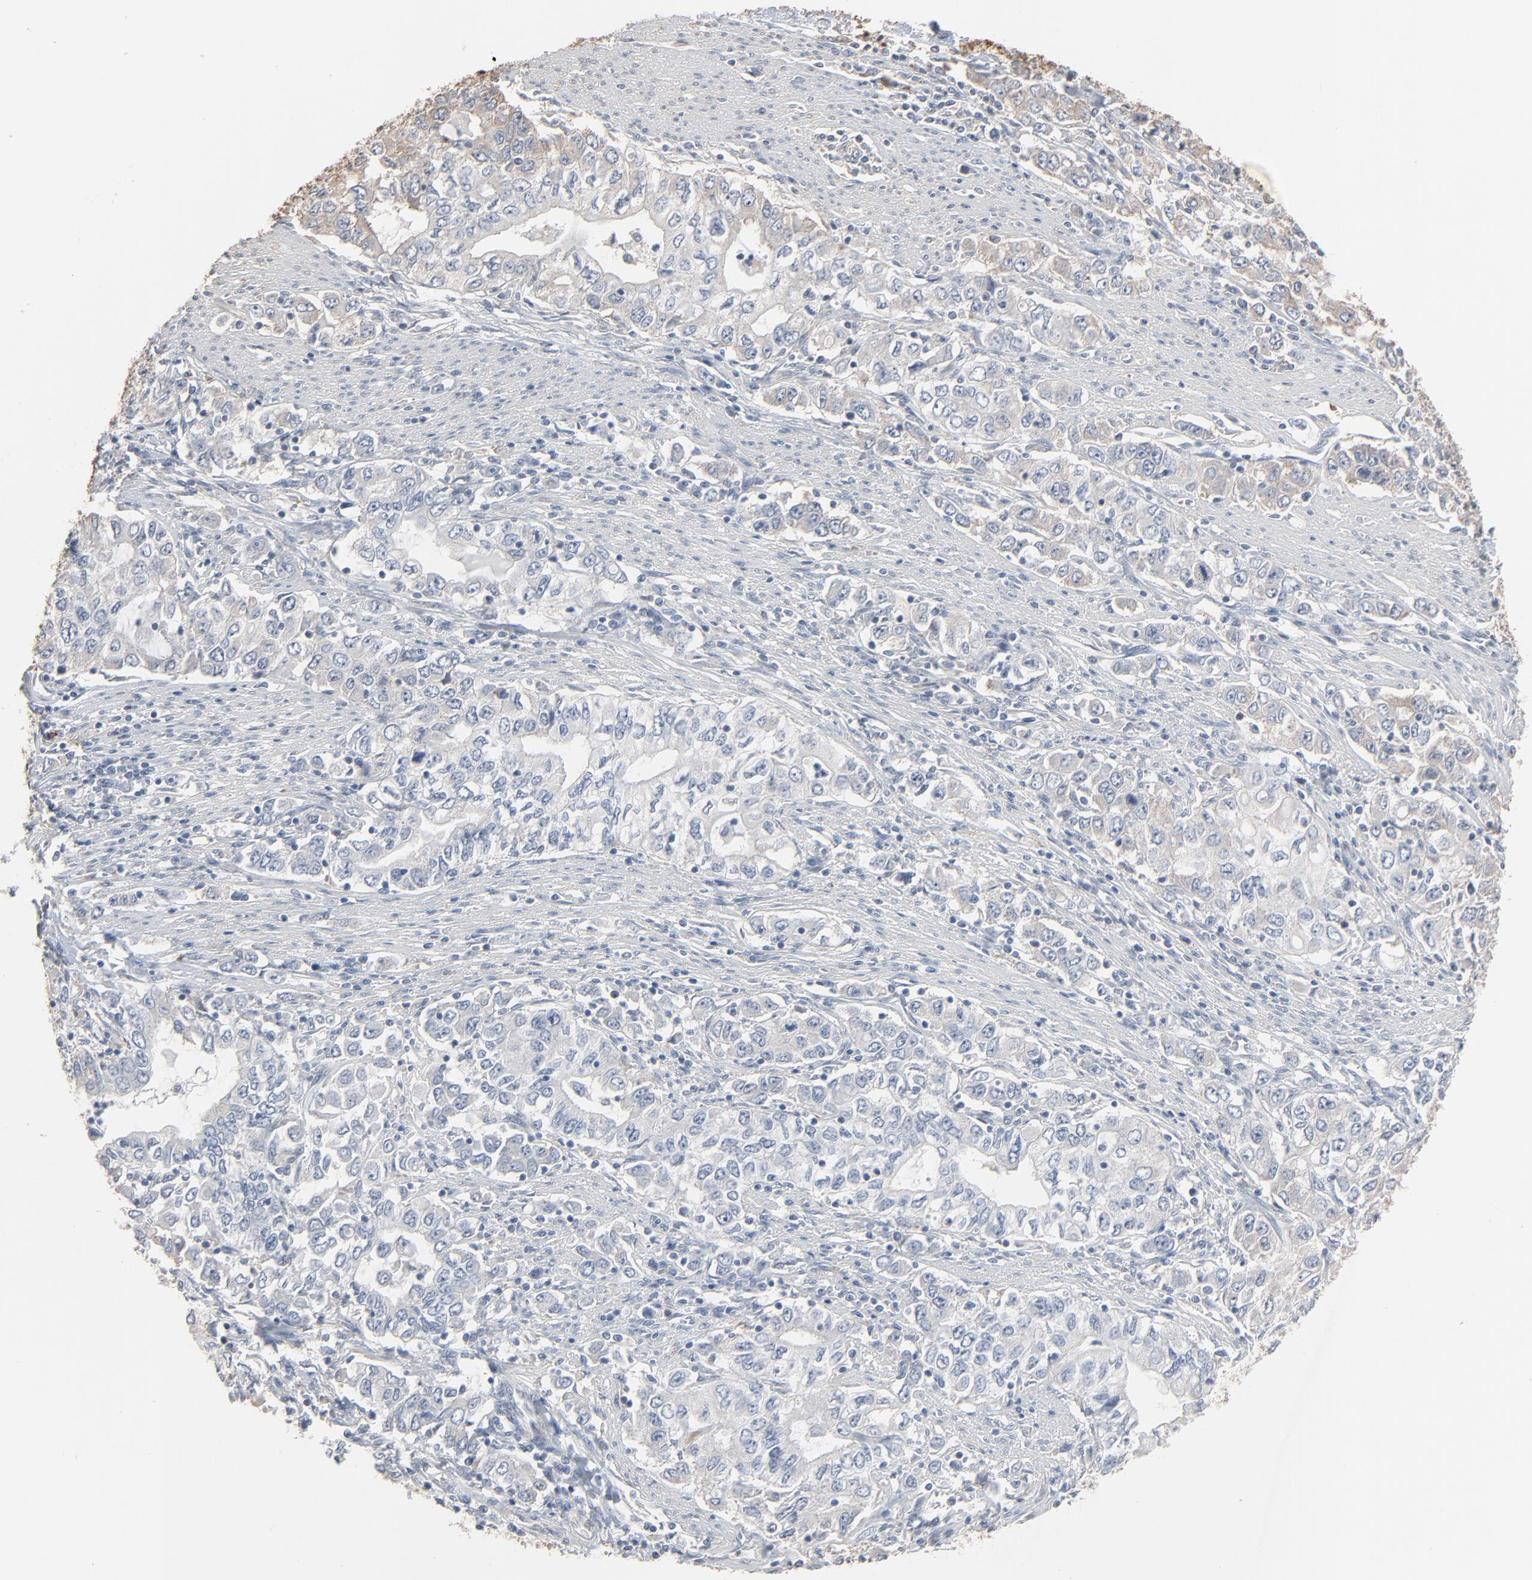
{"staining": {"intensity": "weak", "quantity": "<25%", "location": "cytoplasmic/membranous"}, "tissue": "stomach cancer", "cell_type": "Tumor cells", "image_type": "cancer", "snomed": [{"axis": "morphology", "description": "Adenocarcinoma, NOS"}, {"axis": "topography", "description": "Stomach, lower"}], "caption": "This is an immunohistochemistry photomicrograph of adenocarcinoma (stomach). There is no positivity in tumor cells.", "gene": "CCT5", "patient": {"sex": "female", "age": 72}}